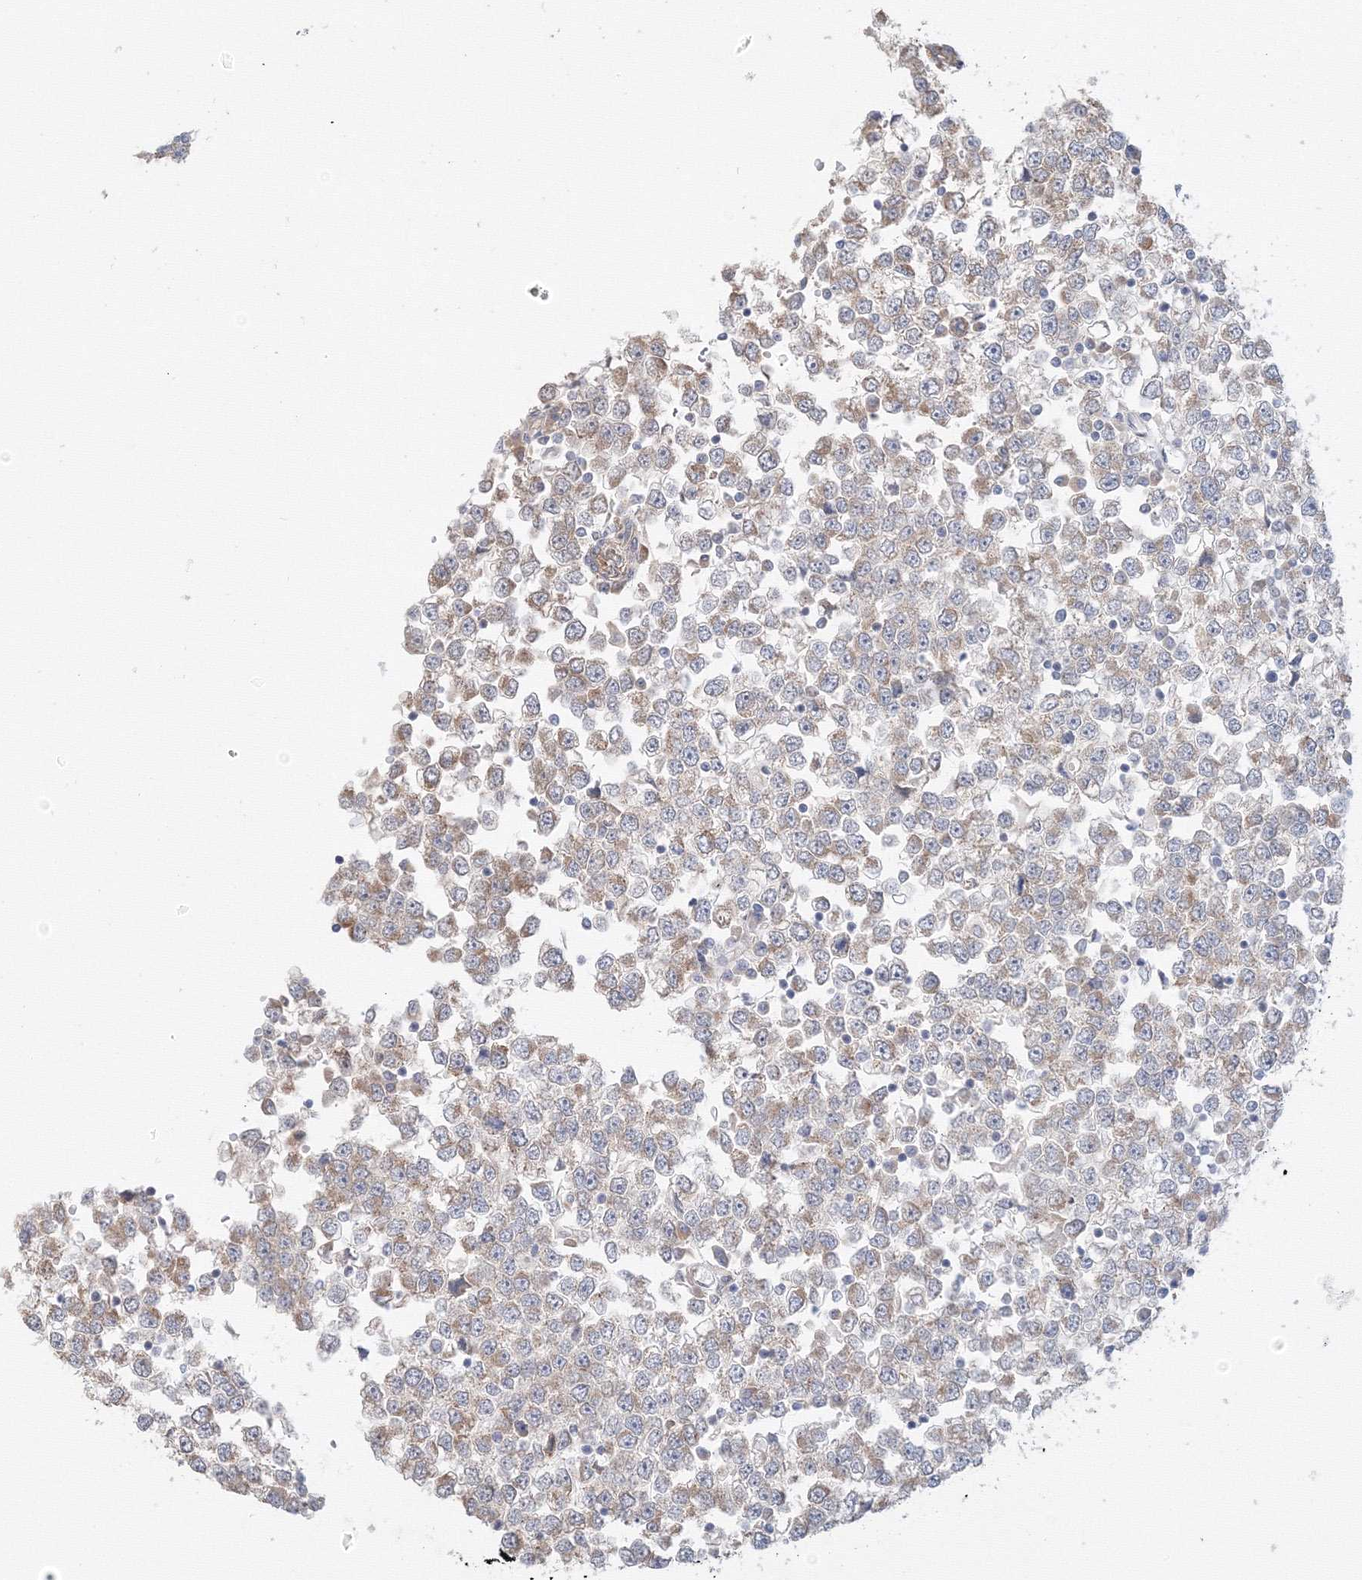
{"staining": {"intensity": "moderate", "quantity": "25%-75%", "location": "cytoplasmic/membranous"}, "tissue": "testis cancer", "cell_type": "Tumor cells", "image_type": "cancer", "snomed": [{"axis": "morphology", "description": "Seminoma, NOS"}, {"axis": "topography", "description": "Testis"}], "caption": "Immunohistochemical staining of testis cancer demonstrates medium levels of moderate cytoplasmic/membranous expression in approximately 25%-75% of tumor cells.", "gene": "DHRS12", "patient": {"sex": "male", "age": 65}}